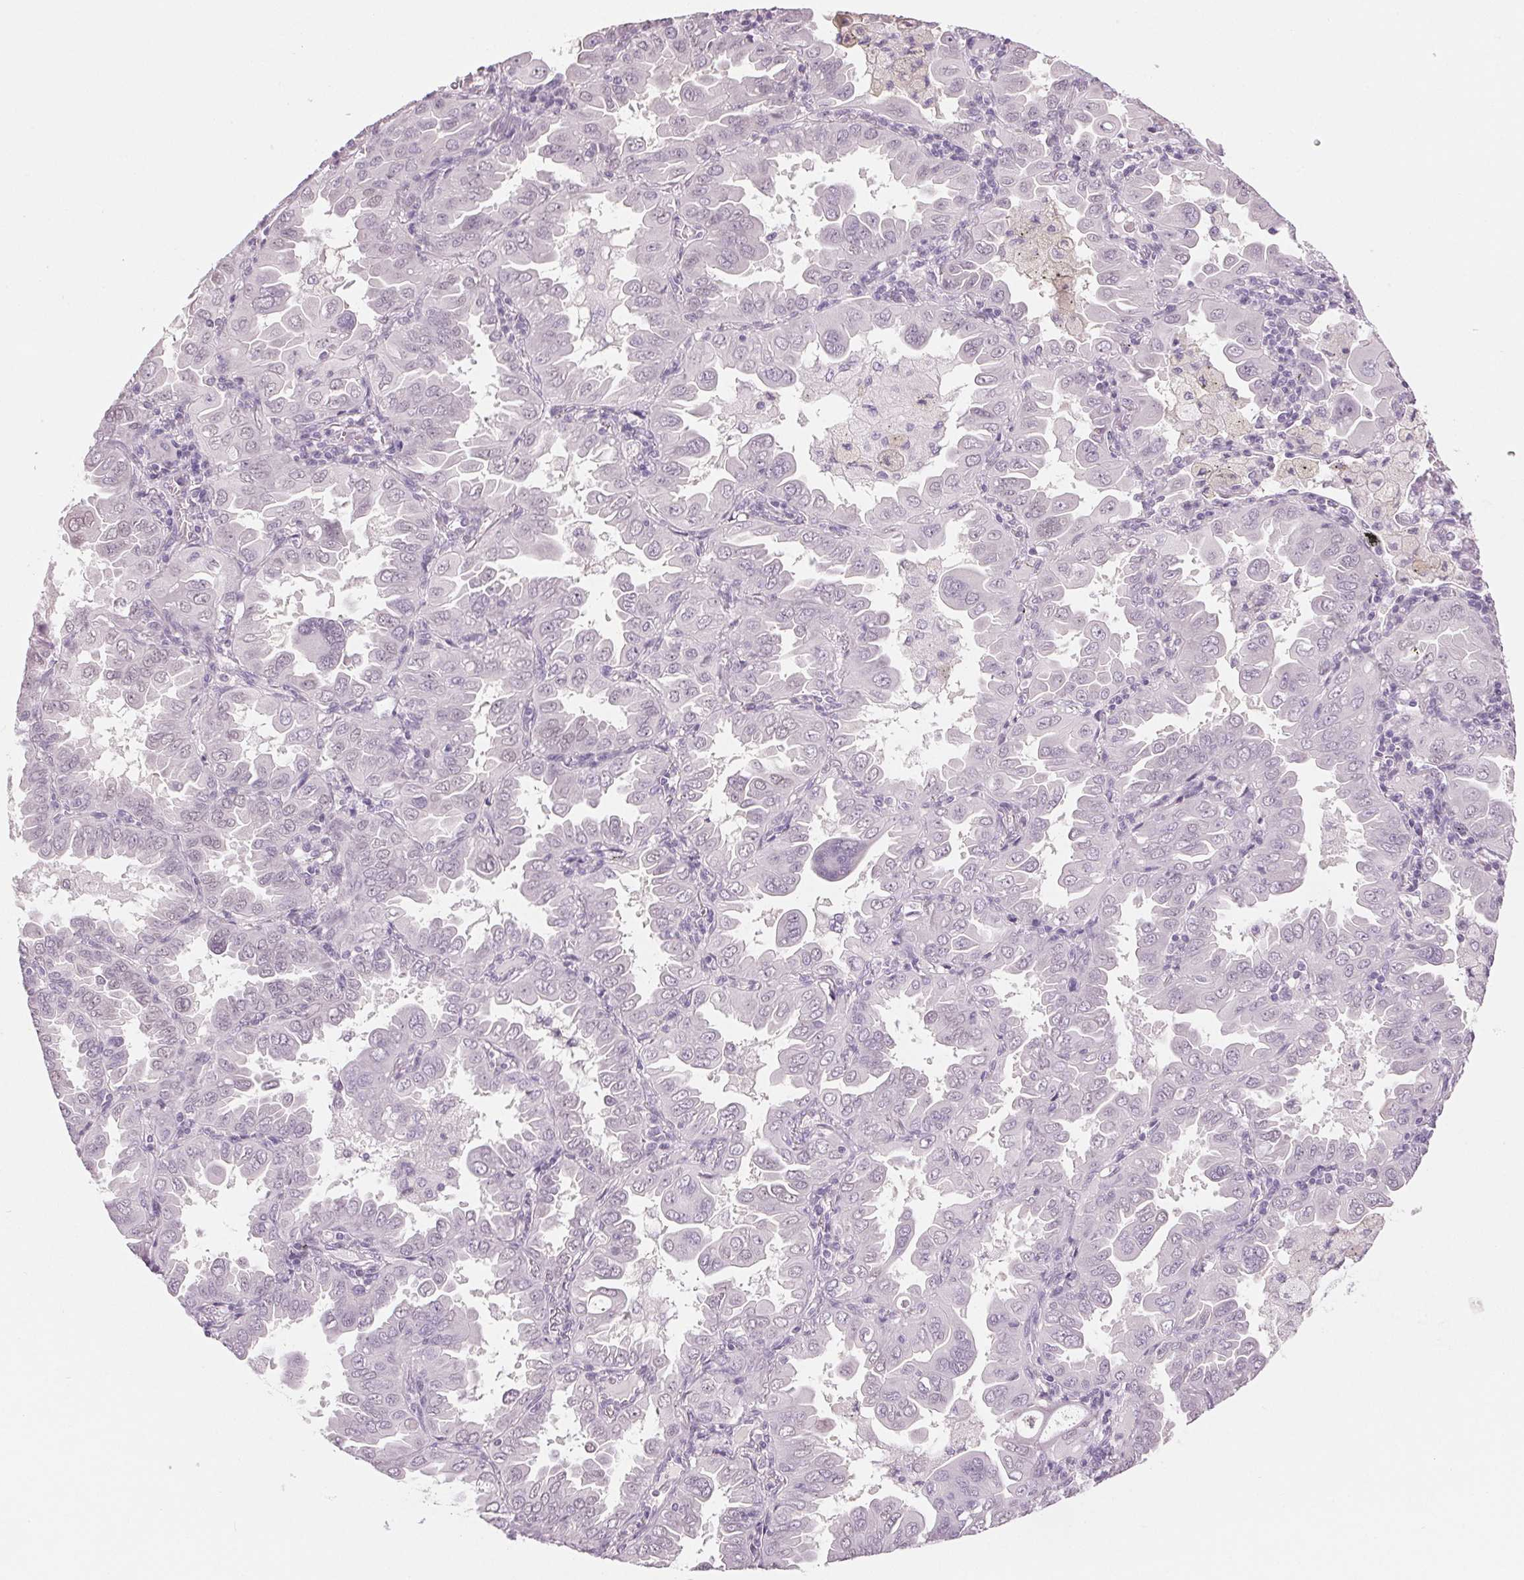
{"staining": {"intensity": "negative", "quantity": "none", "location": "none"}, "tissue": "lung cancer", "cell_type": "Tumor cells", "image_type": "cancer", "snomed": [{"axis": "morphology", "description": "Adenocarcinoma, NOS"}, {"axis": "topography", "description": "Lung"}], "caption": "This is an immunohistochemistry (IHC) histopathology image of human lung adenocarcinoma. There is no expression in tumor cells.", "gene": "DNAJC6", "patient": {"sex": "male", "age": 64}}